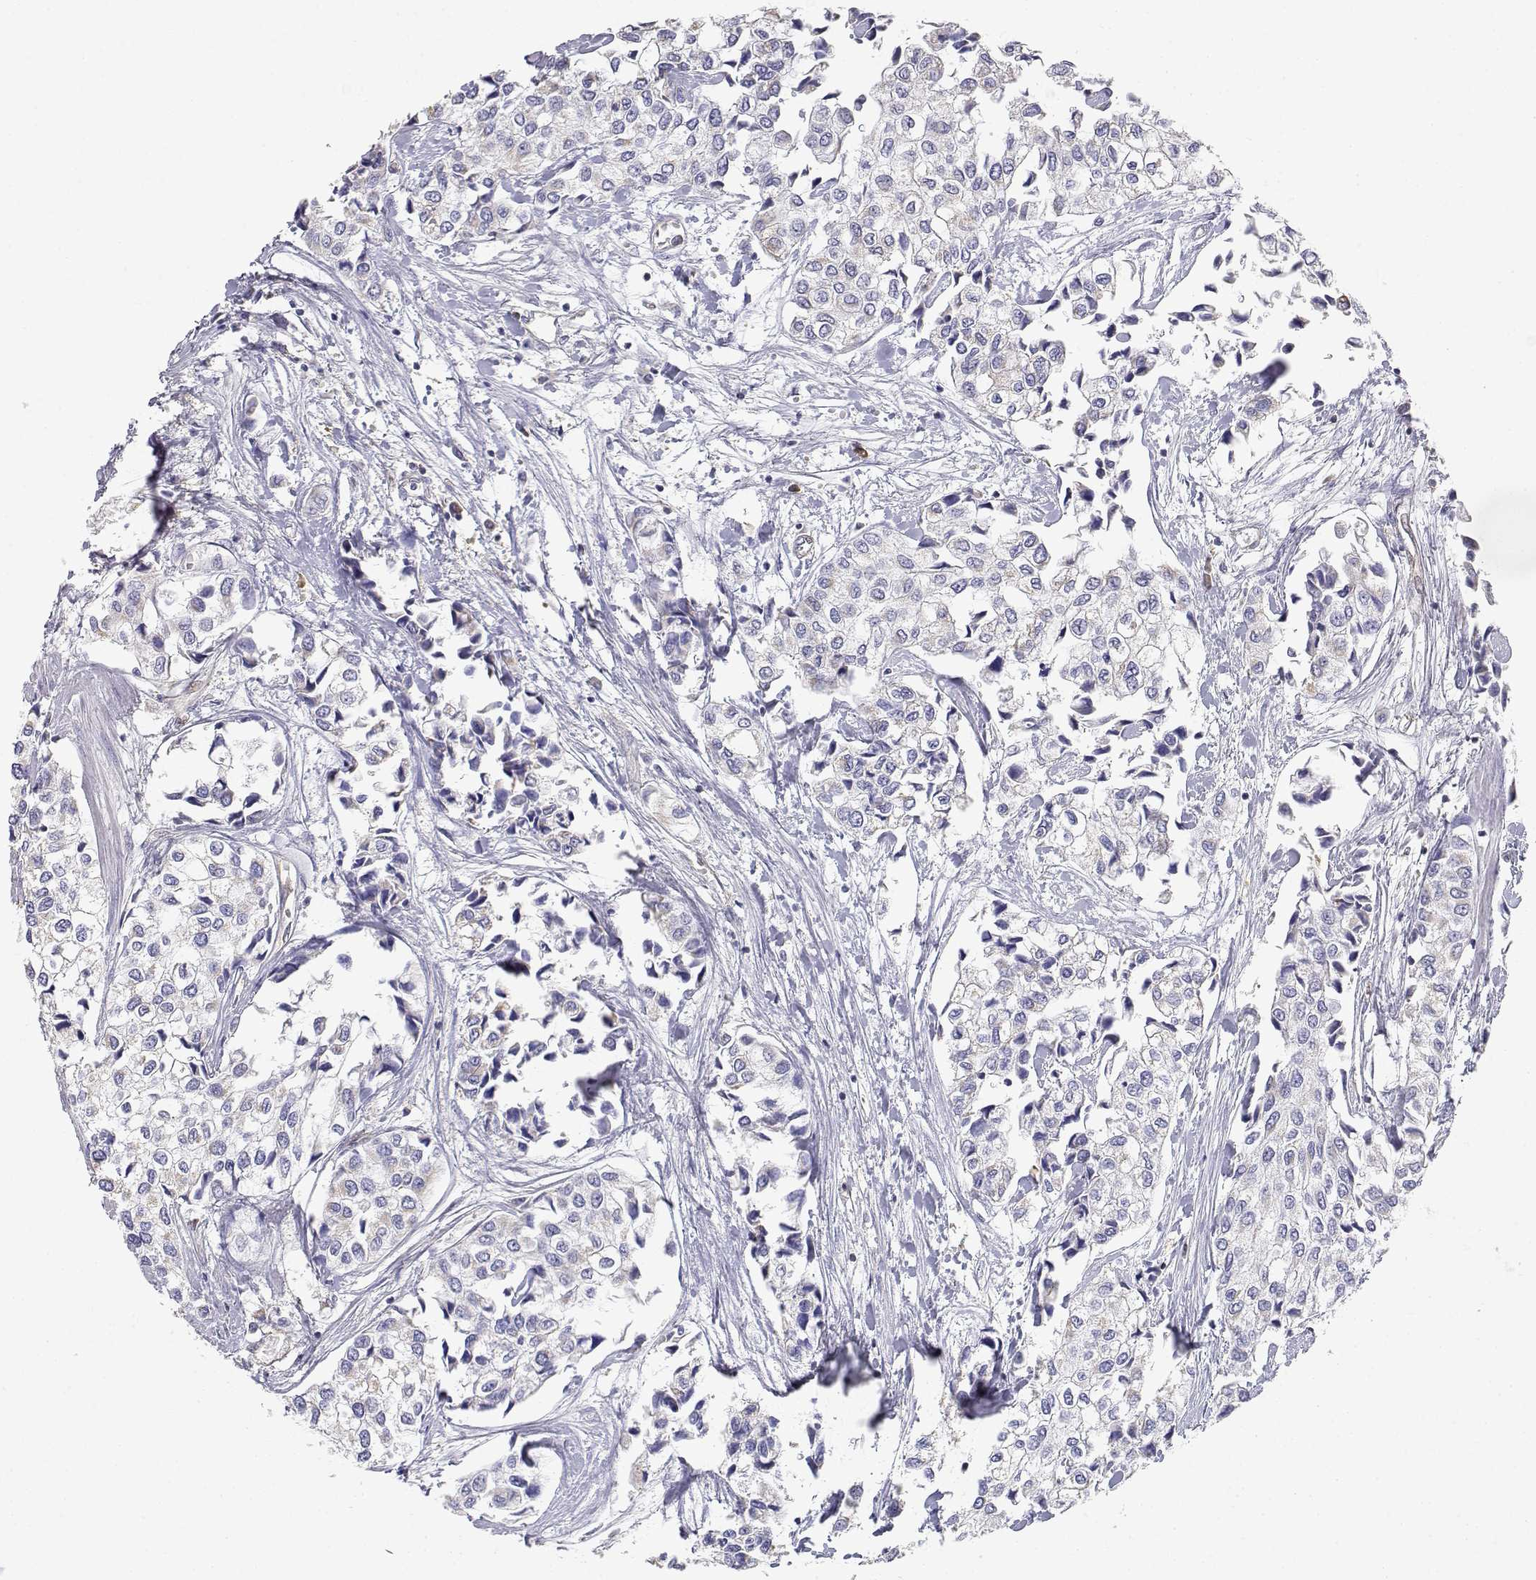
{"staining": {"intensity": "negative", "quantity": "none", "location": "none"}, "tissue": "urothelial cancer", "cell_type": "Tumor cells", "image_type": "cancer", "snomed": [{"axis": "morphology", "description": "Urothelial carcinoma, High grade"}, {"axis": "topography", "description": "Urinary bladder"}], "caption": "This is a photomicrograph of immunohistochemistry staining of urothelial cancer, which shows no positivity in tumor cells.", "gene": "ADA", "patient": {"sex": "male", "age": 73}}